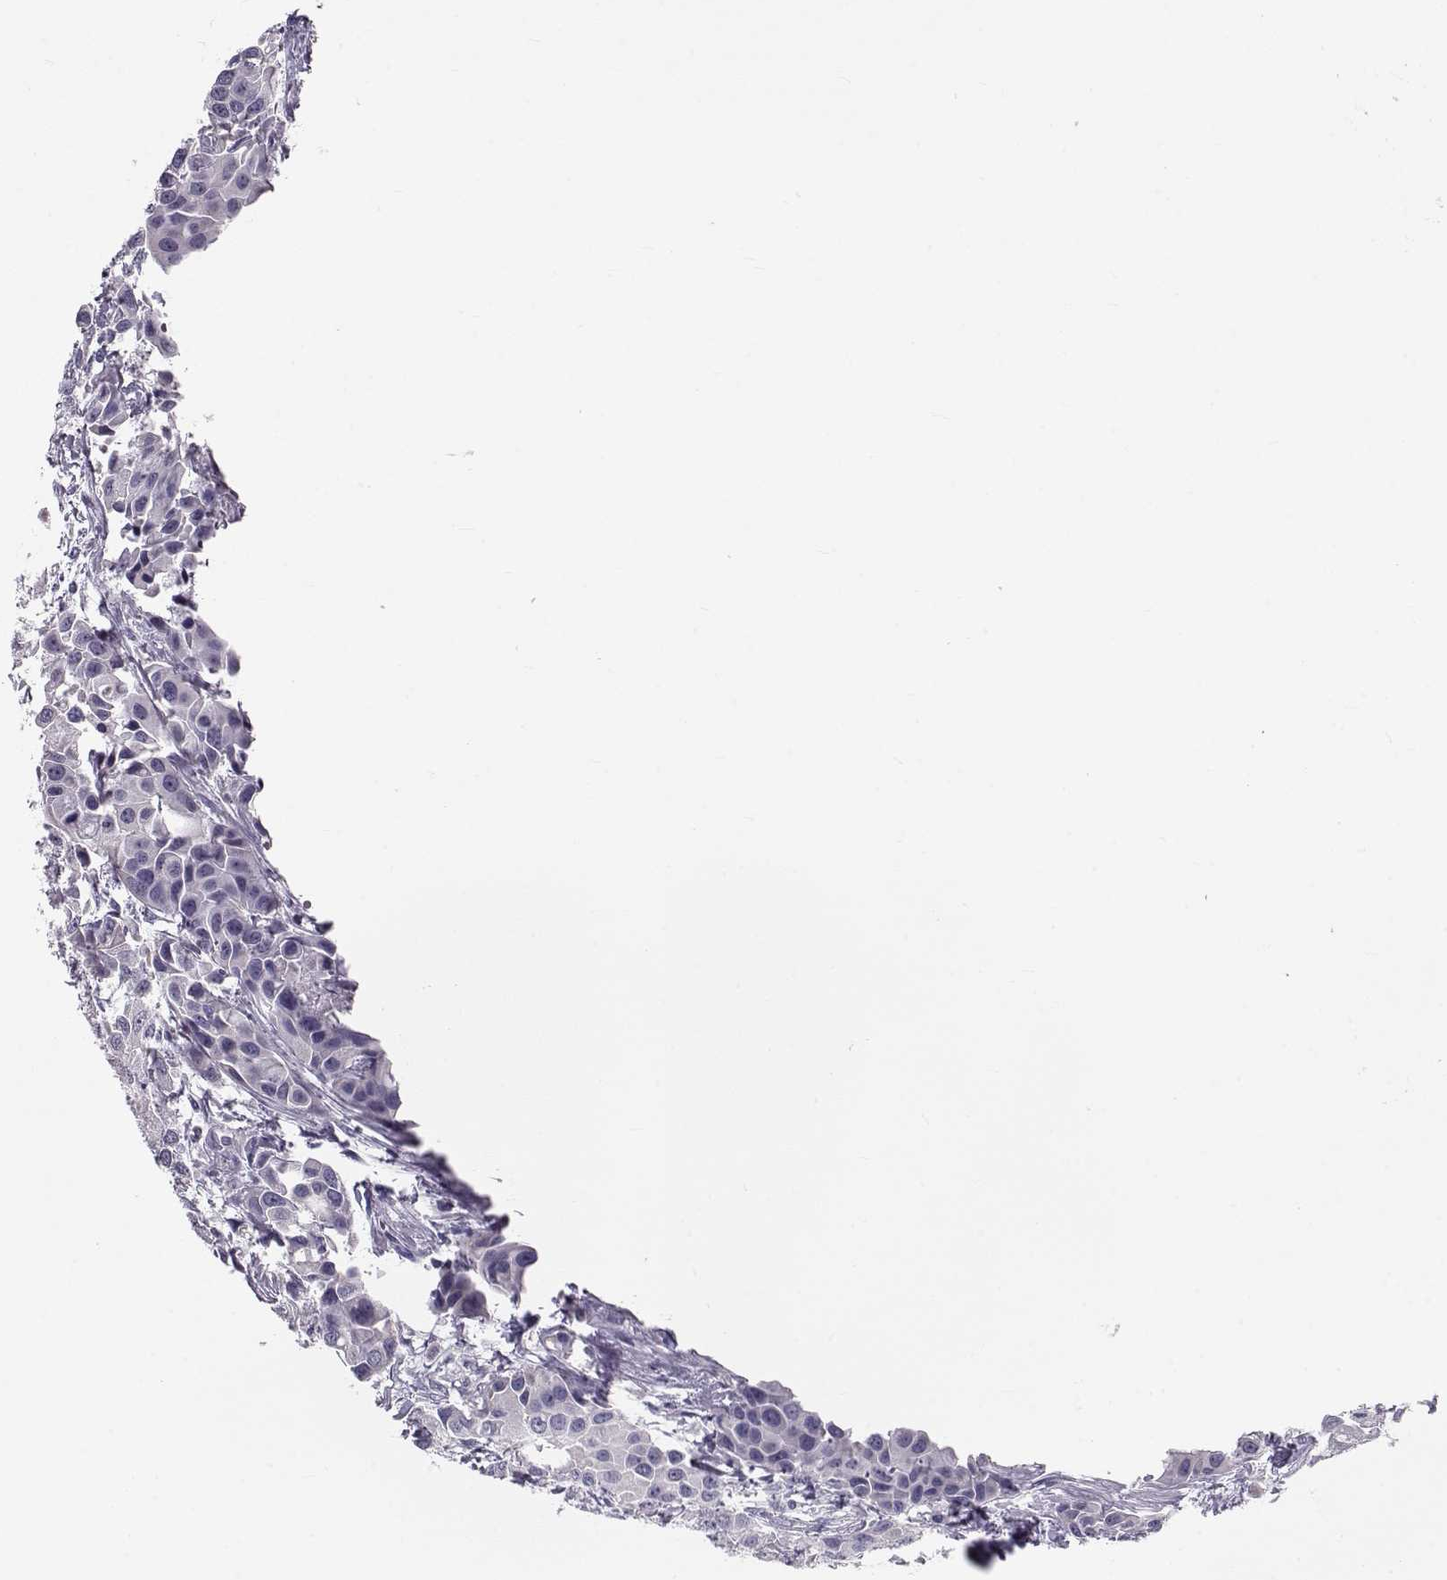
{"staining": {"intensity": "negative", "quantity": "none", "location": "none"}, "tissue": "head and neck cancer", "cell_type": "Tumor cells", "image_type": "cancer", "snomed": [{"axis": "morphology", "description": "Adenocarcinoma, NOS"}, {"axis": "topography", "description": "Head-Neck"}], "caption": "Tumor cells show no significant positivity in head and neck adenocarcinoma.", "gene": "GPR26", "patient": {"sex": "male", "age": 76}}